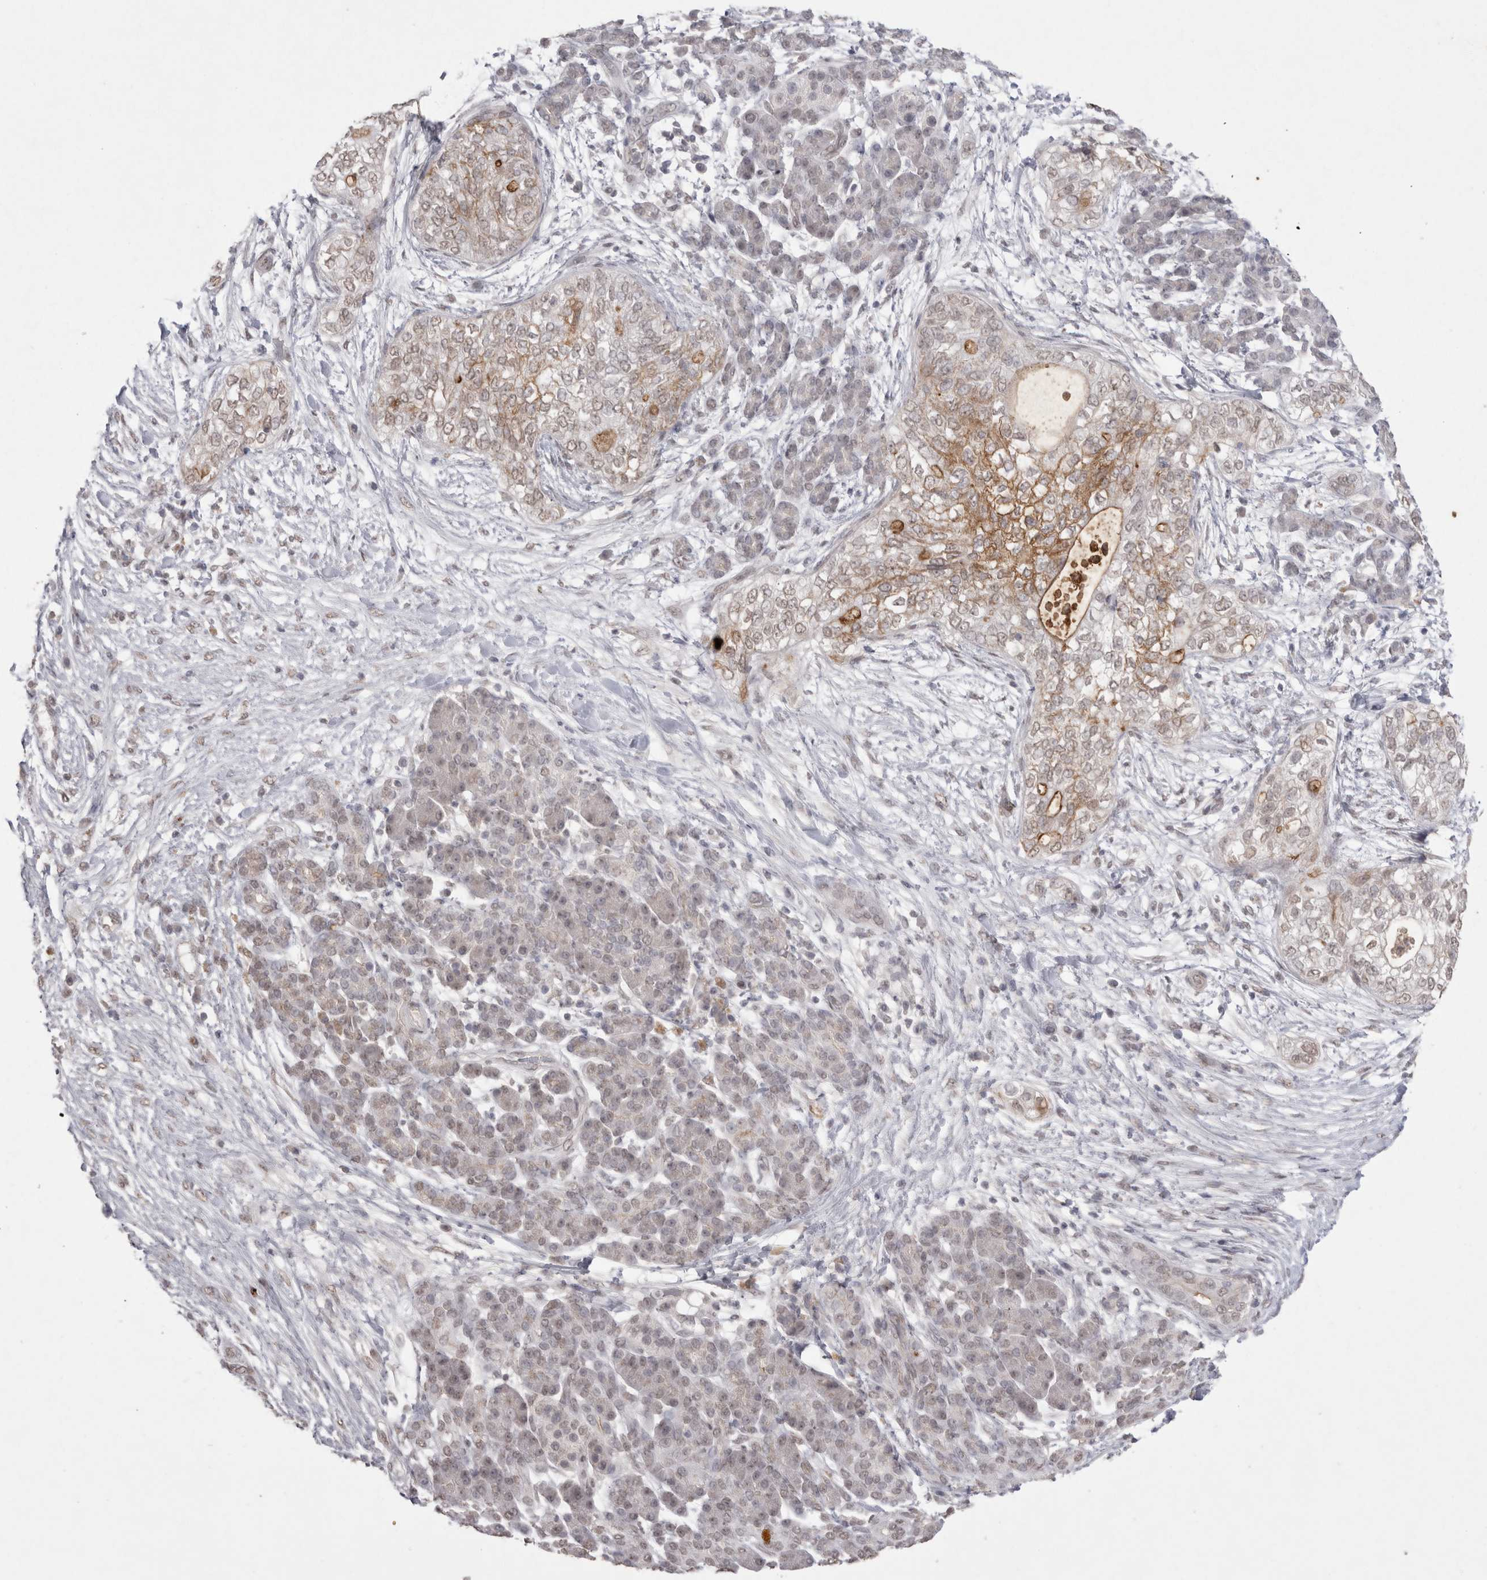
{"staining": {"intensity": "moderate", "quantity": "25%-75%", "location": "cytoplasmic/membranous"}, "tissue": "pancreatic cancer", "cell_type": "Tumor cells", "image_type": "cancer", "snomed": [{"axis": "morphology", "description": "Adenocarcinoma, NOS"}, {"axis": "topography", "description": "Pancreas"}], "caption": "Protein expression analysis of human pancreatic adenocarcinoma reveals moderate cytoplasmic/membranous expression in about 25%-75% of tumor cells. (DAB IHC with brightfield microscopy, high magnification).", "gene": "DDX4", "patient": {"sex": "male", "age": 72}}